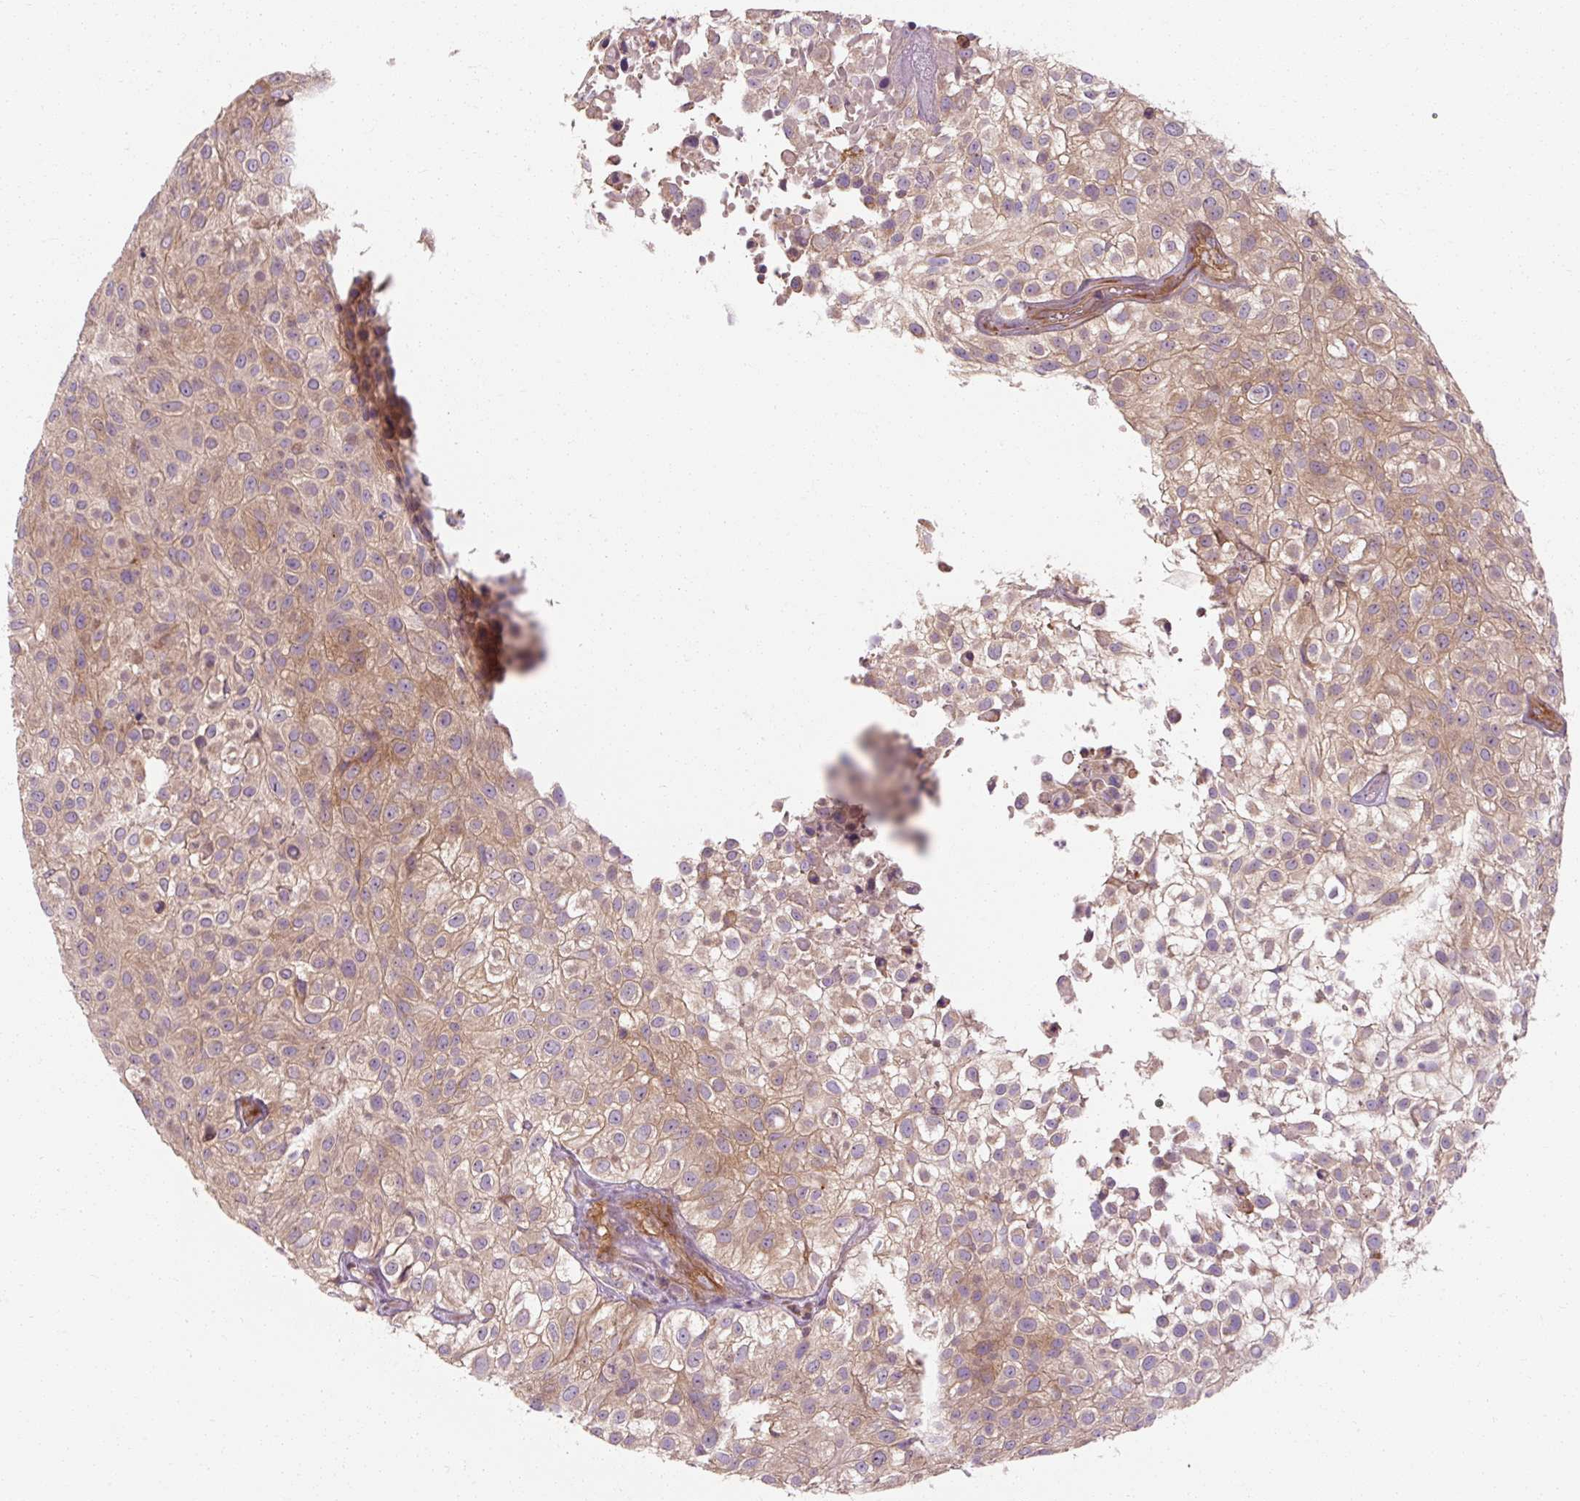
{"staining": {"intensity": "weak", "quantity": "25%-75%", "location": "cytoplasmic/membranous"}, "tissue": "urothelial cancer", "cell_type": "Tumor cells", "image_type": "cancer", "snomed": [{"axis": "morphology", "description": "Urothelial carcinoma, High grade"}, {"axis": "topography", "description": "Urinary bladder"}], "caption": "Urothelial cancer stained with a brown dye shows weak cytoplasmic/membranous positive expression in approximately 25%-75% of tumor cells.", "gene": "TBC1D4", "patient": {"sex": "male", "age": 56}}